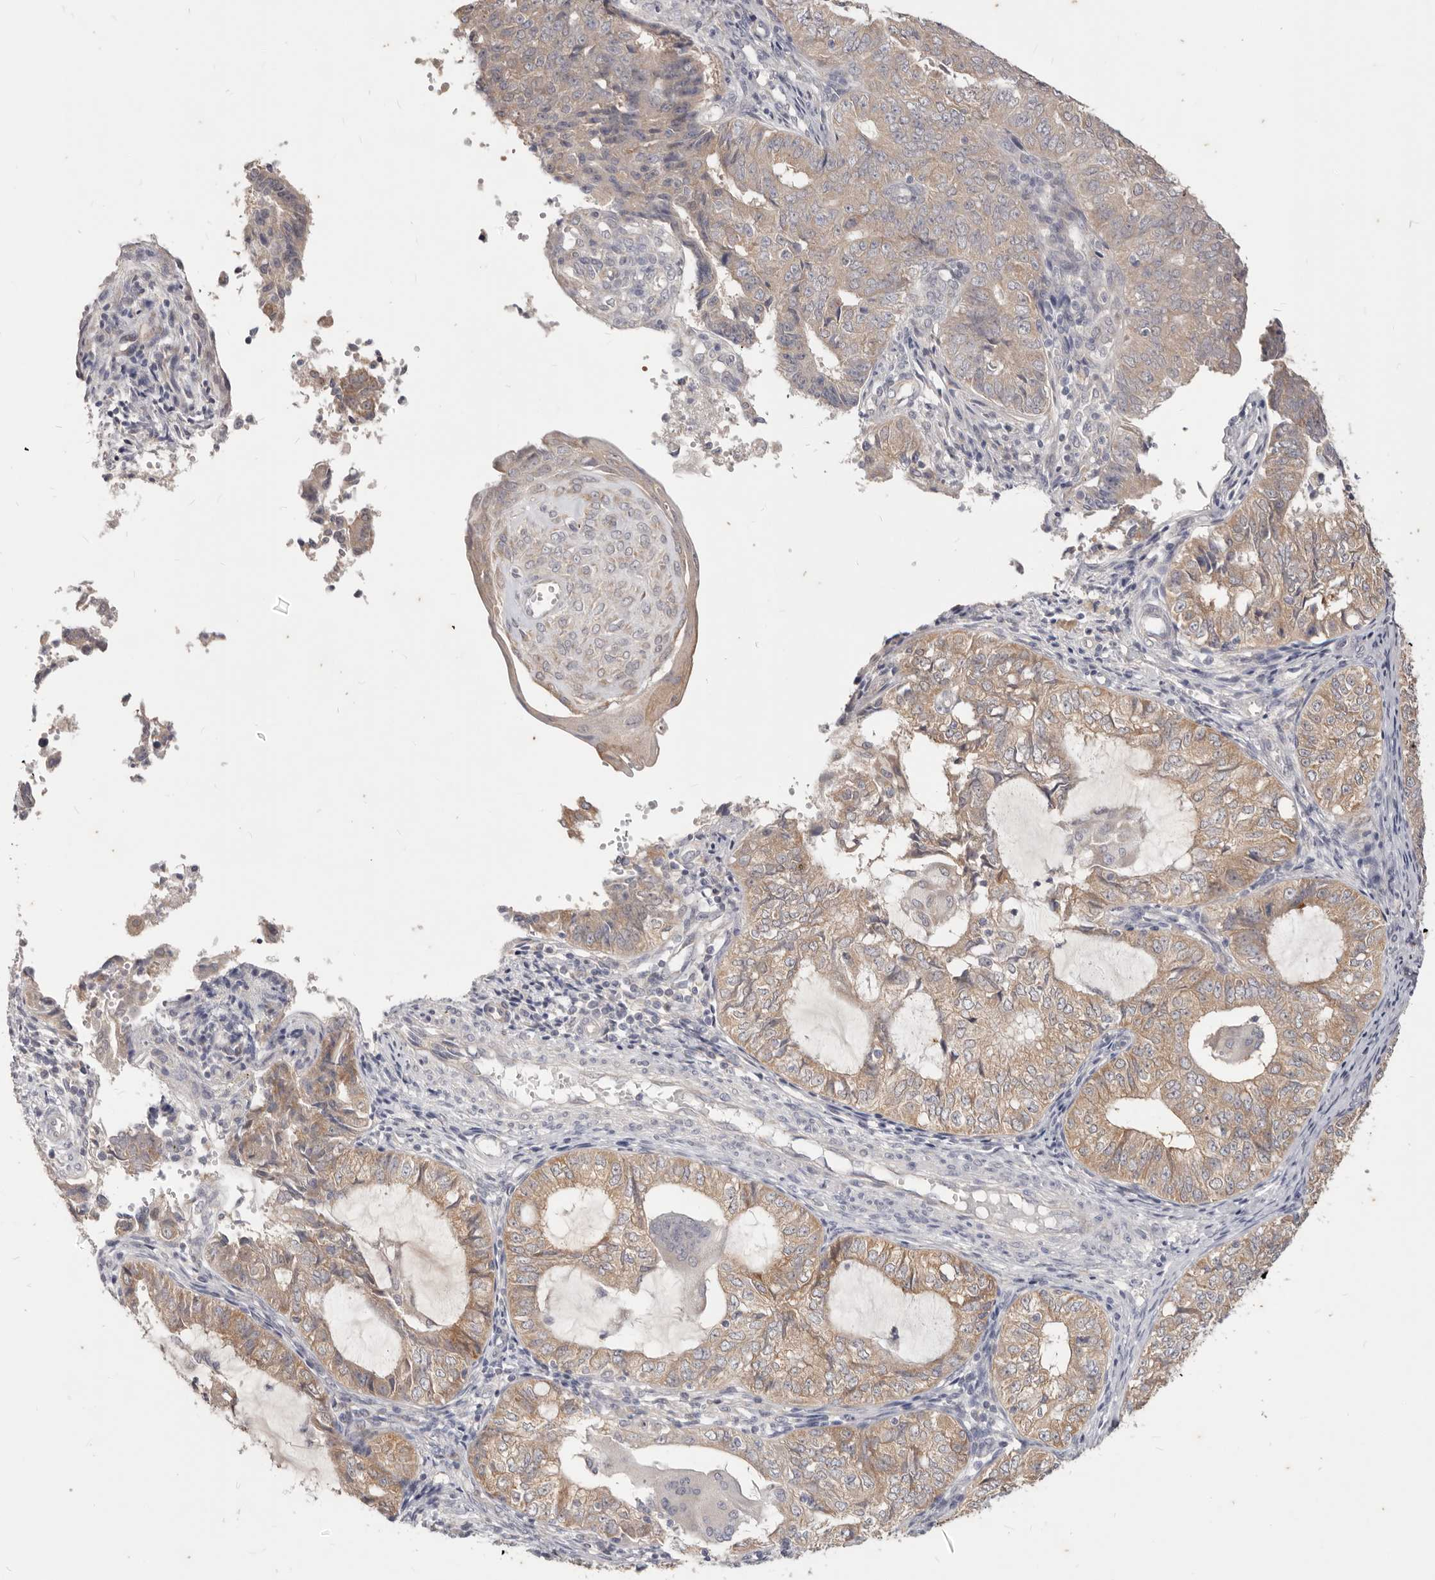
{"staining": {"intensity": "moderate", "quantity": ">75%", "location": "cytoplasmic/membranous"}, "tissue": "endometrial cancer", "cell_type": "Tumor cells", "image_type": "cancer", "snomed": [{"axis": "morphology", "description": "Adenocarcinoma, NOS"}, {"axis": "topography", "description": "Endometrium"}], "caption": "An immunohistochemistry (IHC) image of neoplastic tissue is shown. Protein staining in brown shows moderate cytoplasmic/membranous positivity in endometrial adenocarcinoma within tumor cells.", "gene": "WDR77", "patient": {"sex": "female", "age": 32}}